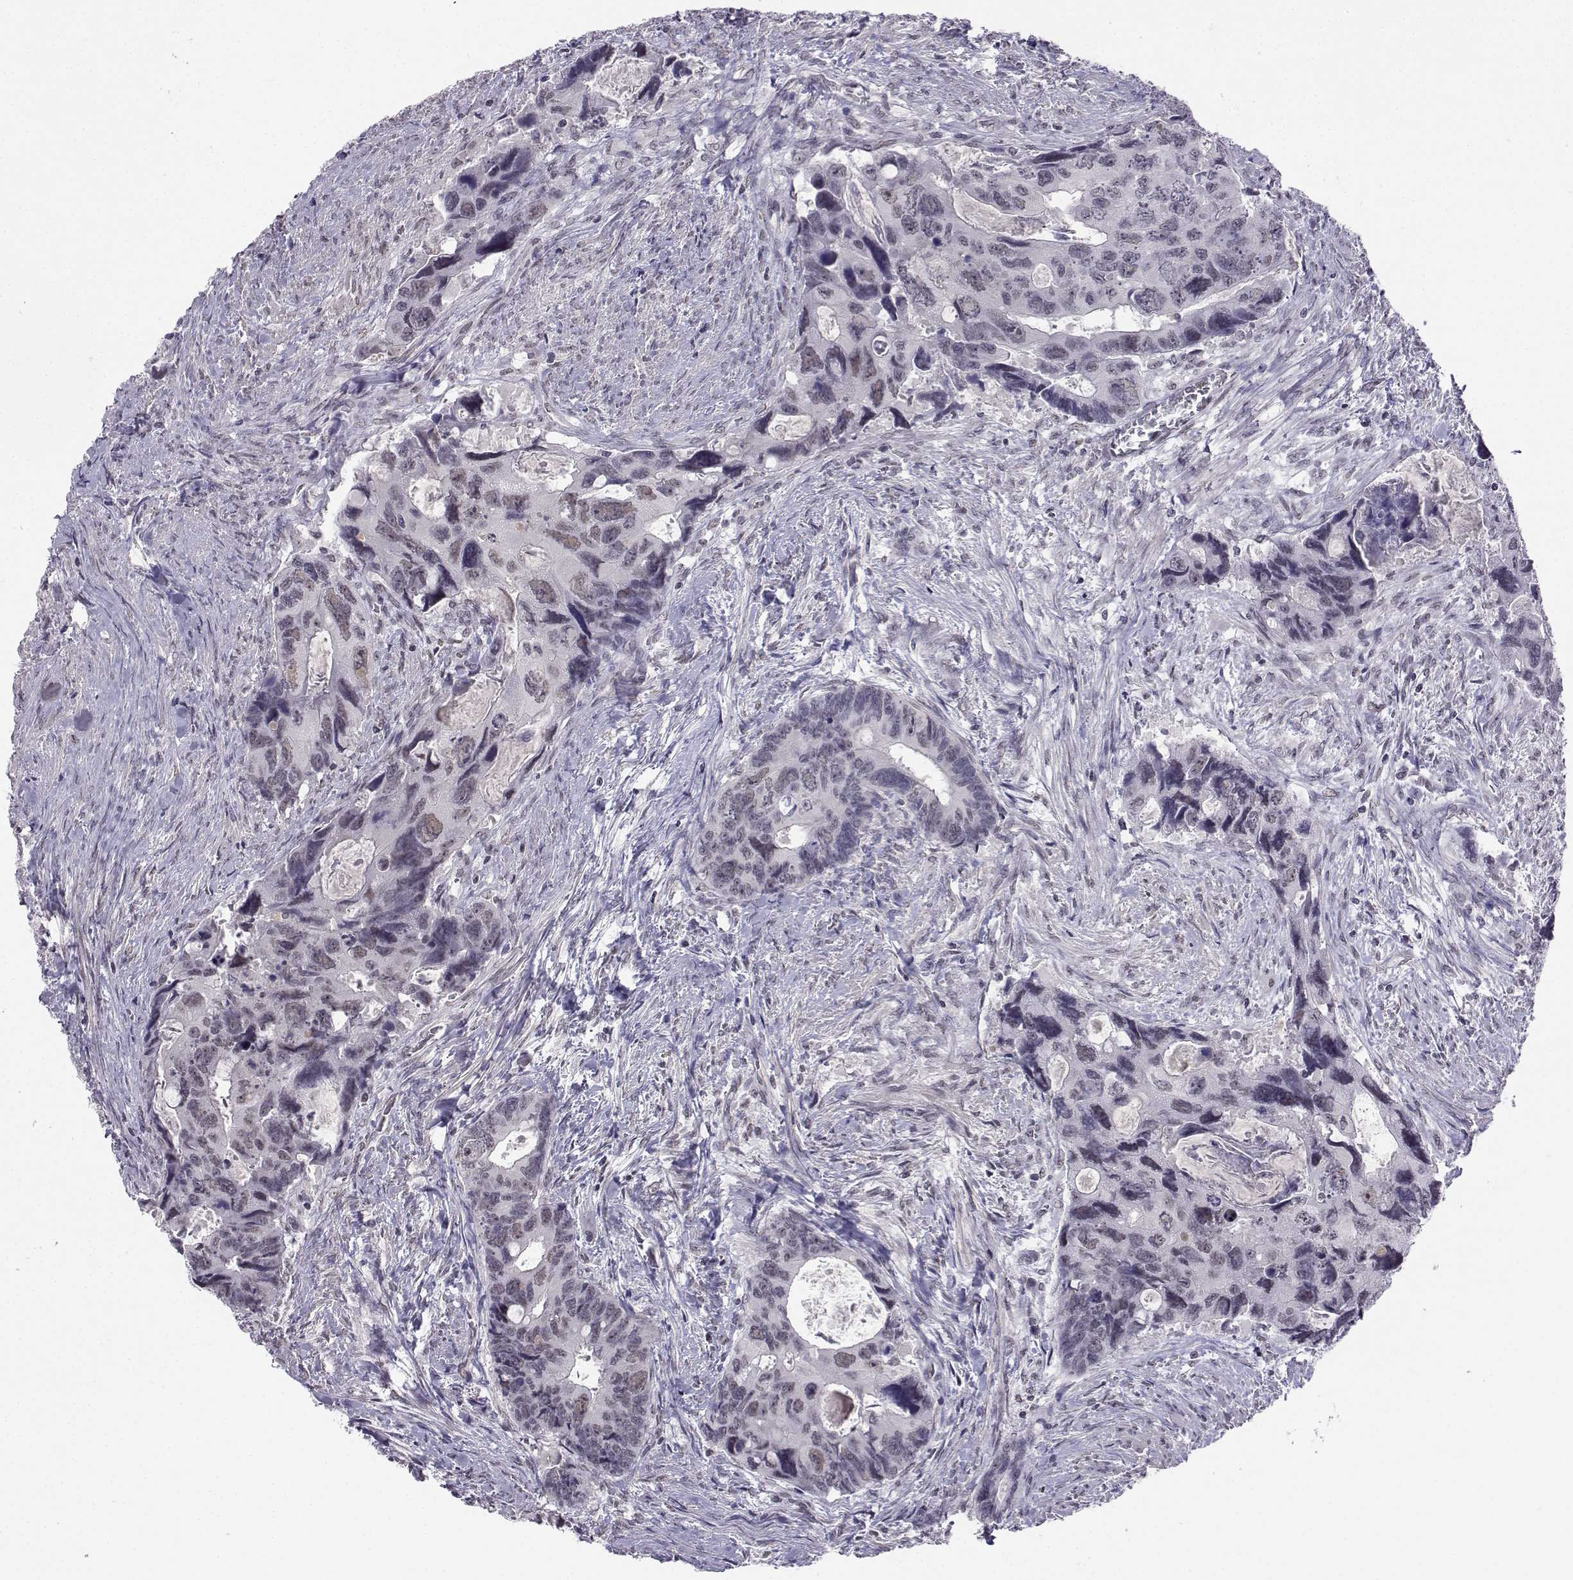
{"staining": {"intensity": "negative", "quantity": "none", "location": "none"}, "tissue": "colorectal cancer", "cell_type": "Tumor cells", "image_type": "cancer", "snomed": [{"axis": "morphology", "description": "Adenocarcinoma, NOS"}, {"axis": "topography", "description": "Rectum"}], "caption": "Protein analysis of adenocarcinoma (colorectal) demonstrates no significant staining in tumor cells. The staining was performed using DAB (3,3'-diaminobenzidine) to visualize the protein expression in brown, while the nuclei were stained in blue with hematoxylin (Magnification: 20x).", "gene": "MED26", "patient": {"sex": "male", "age": 62}}